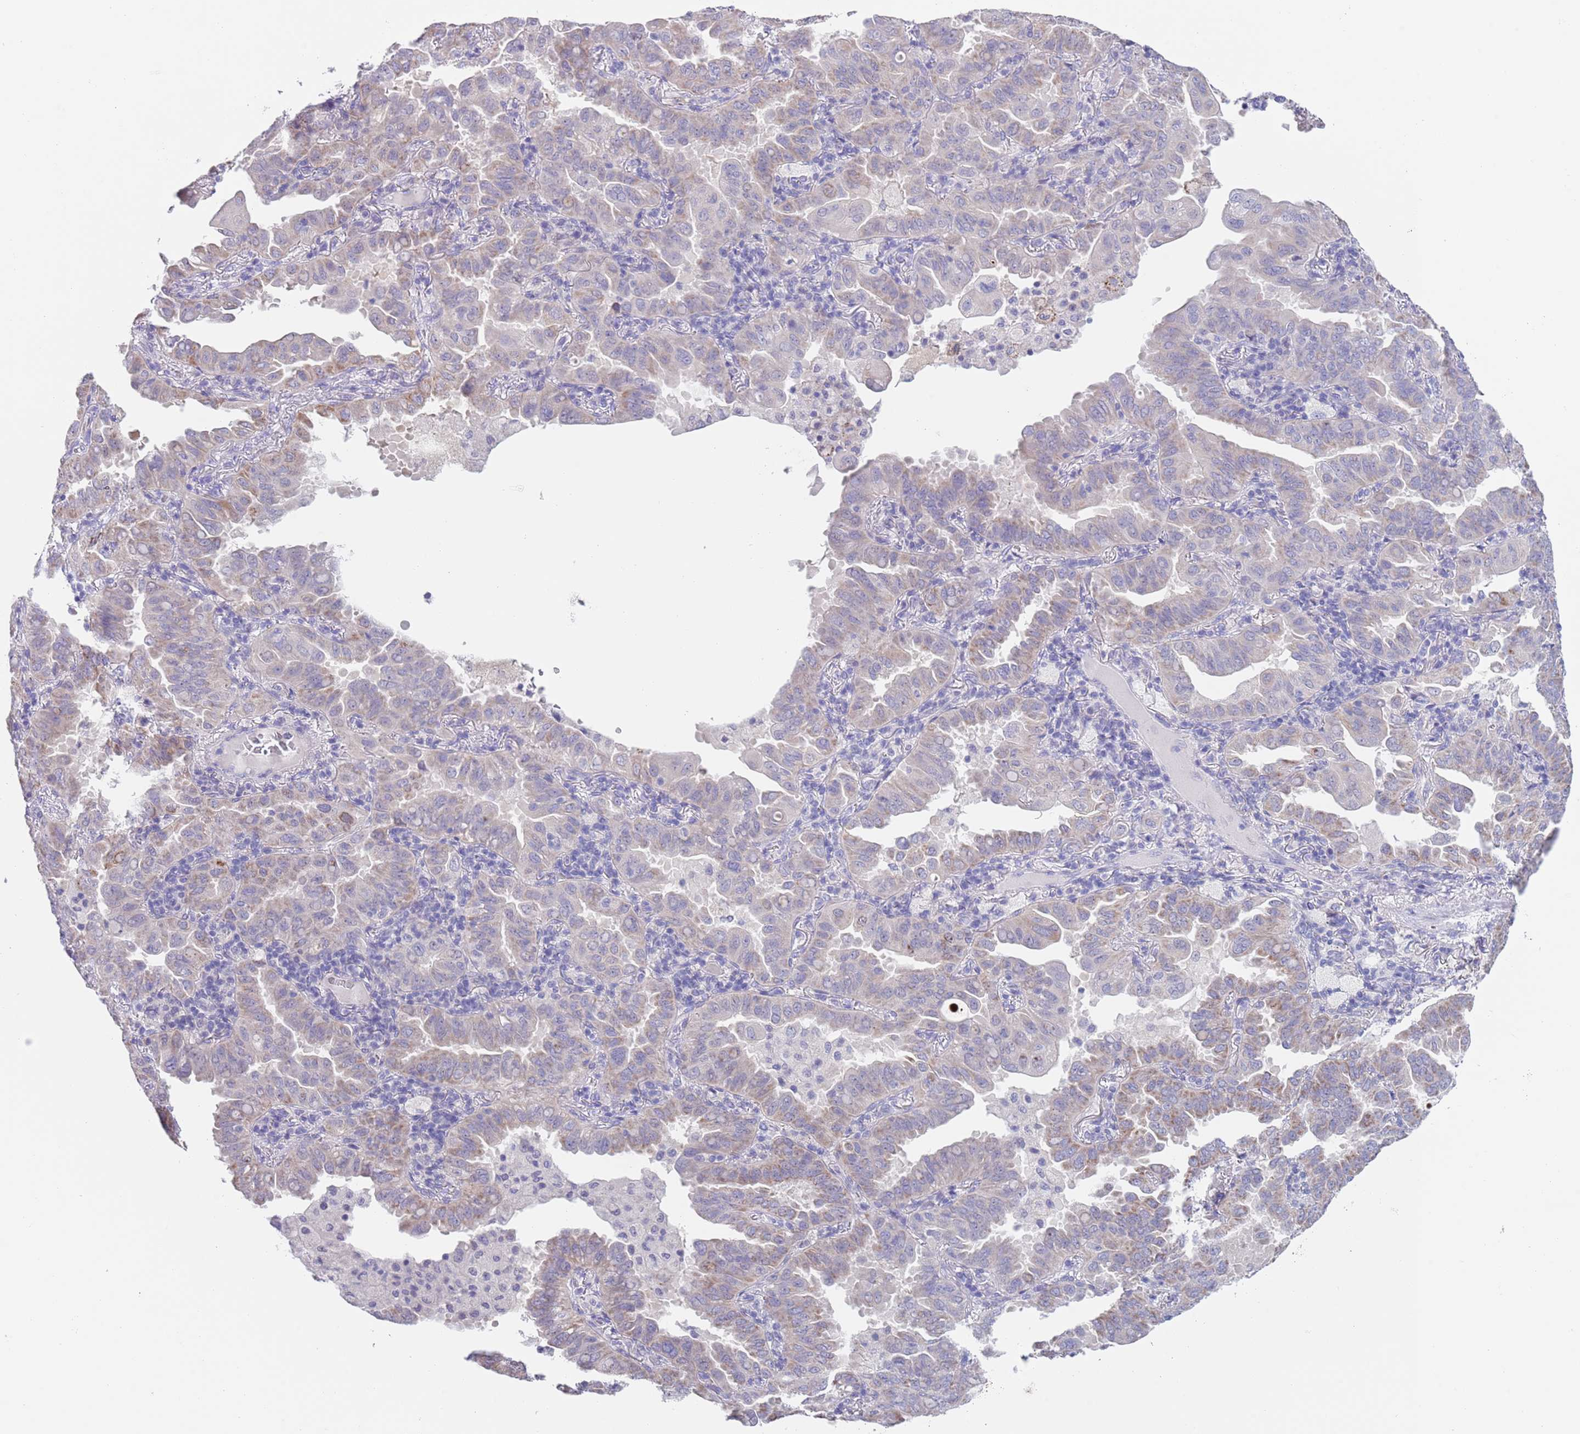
{"staining": {"intensity": "weak", "quantity": "<25%", "location": "cytoplasmic/membranous"}, "tissue": "lung cancer", "cell_type": "Tumor cells", "image_type": "cancer", "snomed": [{"axis": "morphology", "description": "Adenocarcinoma, NOS"}, {"axis": "topography", "description": "Lung"}], "caption": "Immunohistochemical staining of human adenocarcinoma (lung) displays no significant staining in tumor cells.", "gene": "SPIRE2", "patient": {"sex": "male", "age": 64}}